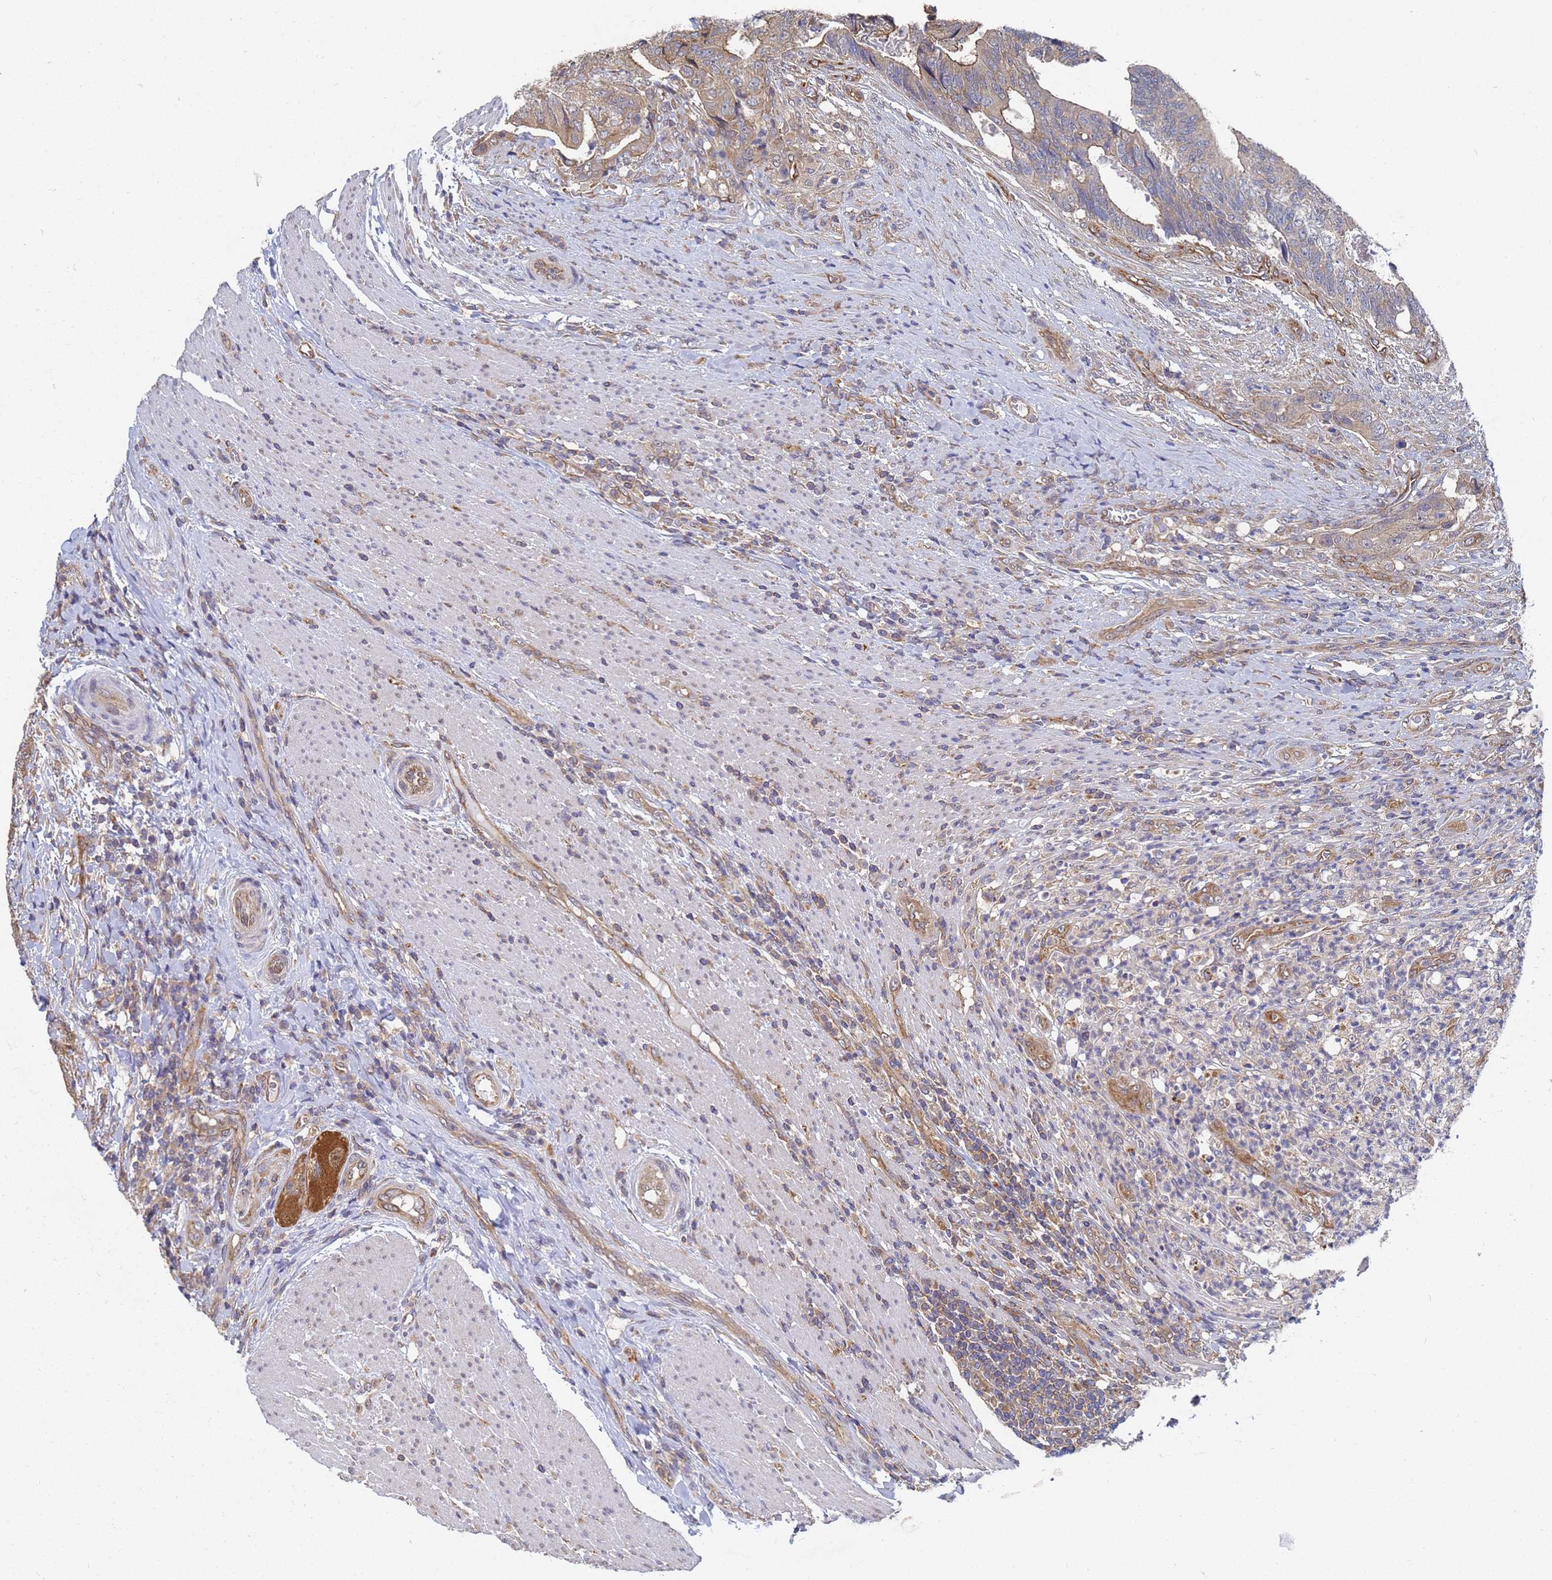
{"staining": {"intensity": "weak", "quantity": ">75%", "location": "cytoplasmic/membranous"}, "tissue": "colorectal cancer", "cell_type": "Tumor cells", "image_type": "cancer", "snomed": [{"axis": "morphology", "description": "Adenocarcinoma, NOS"}, {"axis": "topography", "description": "Colon"}], "caption": "Immunohistochemical staining of colorectal cancer exhibits low levels of weak cytoplasmic/membranous staining in approximately >75% of tumor cells.", "gene": "ALS2CL", "patient": {"sex": "female", "age": 67}}